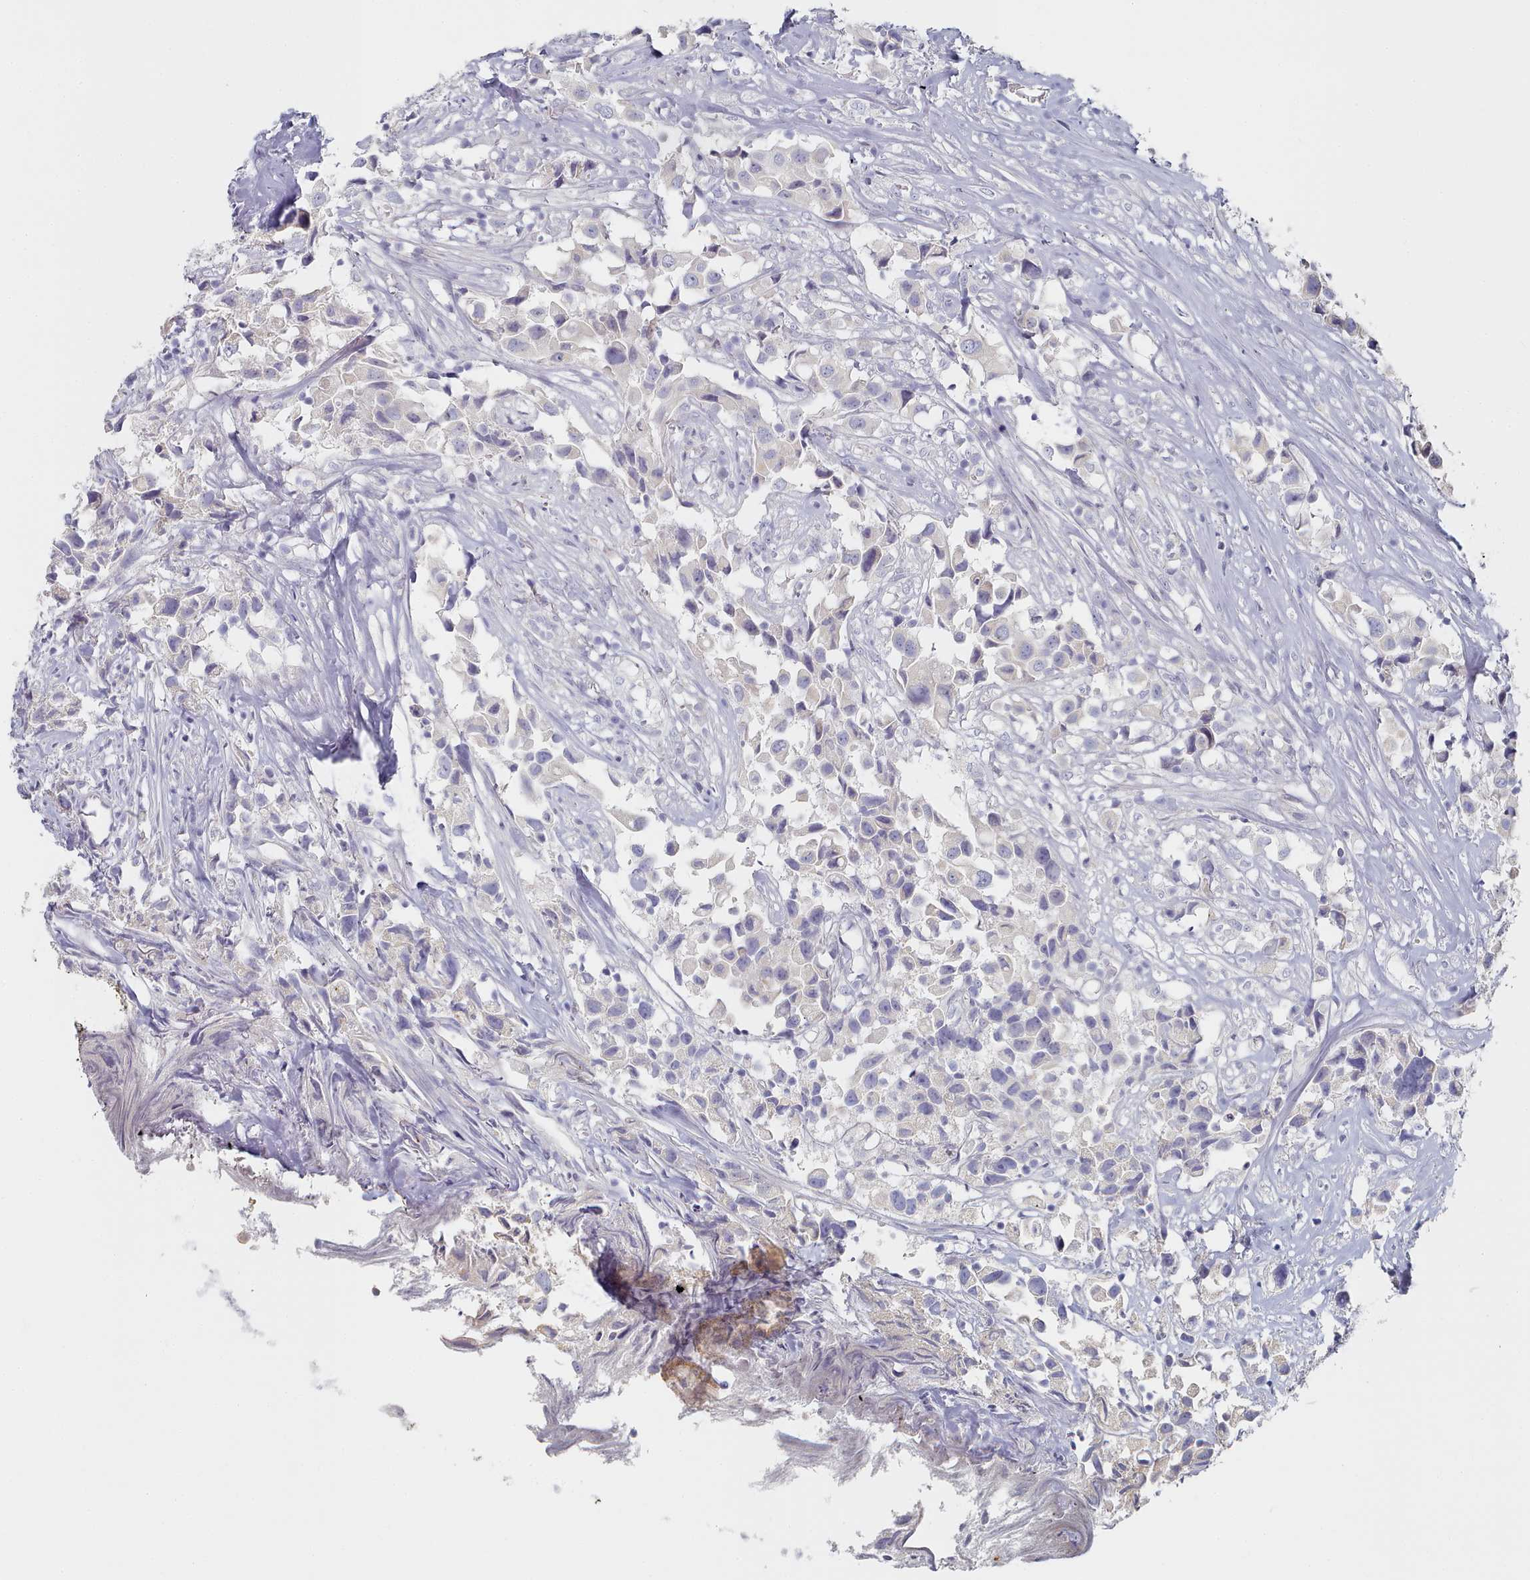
{"staining": {"intensity": "negative", "quantity": "none", "location": "none"}, "tissue": "urothelial cancer", "cell_type": "Tumor cells", "image_type": "cancer", "snomed": [{"axis": "morphology", "description": "Urothelial carcinoma, High grade"}, {"axis": "topography", "description": "Urinary bladder"}], "caption": "Histopathology image shows no protein expression in tumor cells of urothelial carcinoma (high-grade) tissue.", "gene": "TYW1B", "patient": {"sex": "female", "age": 75}}